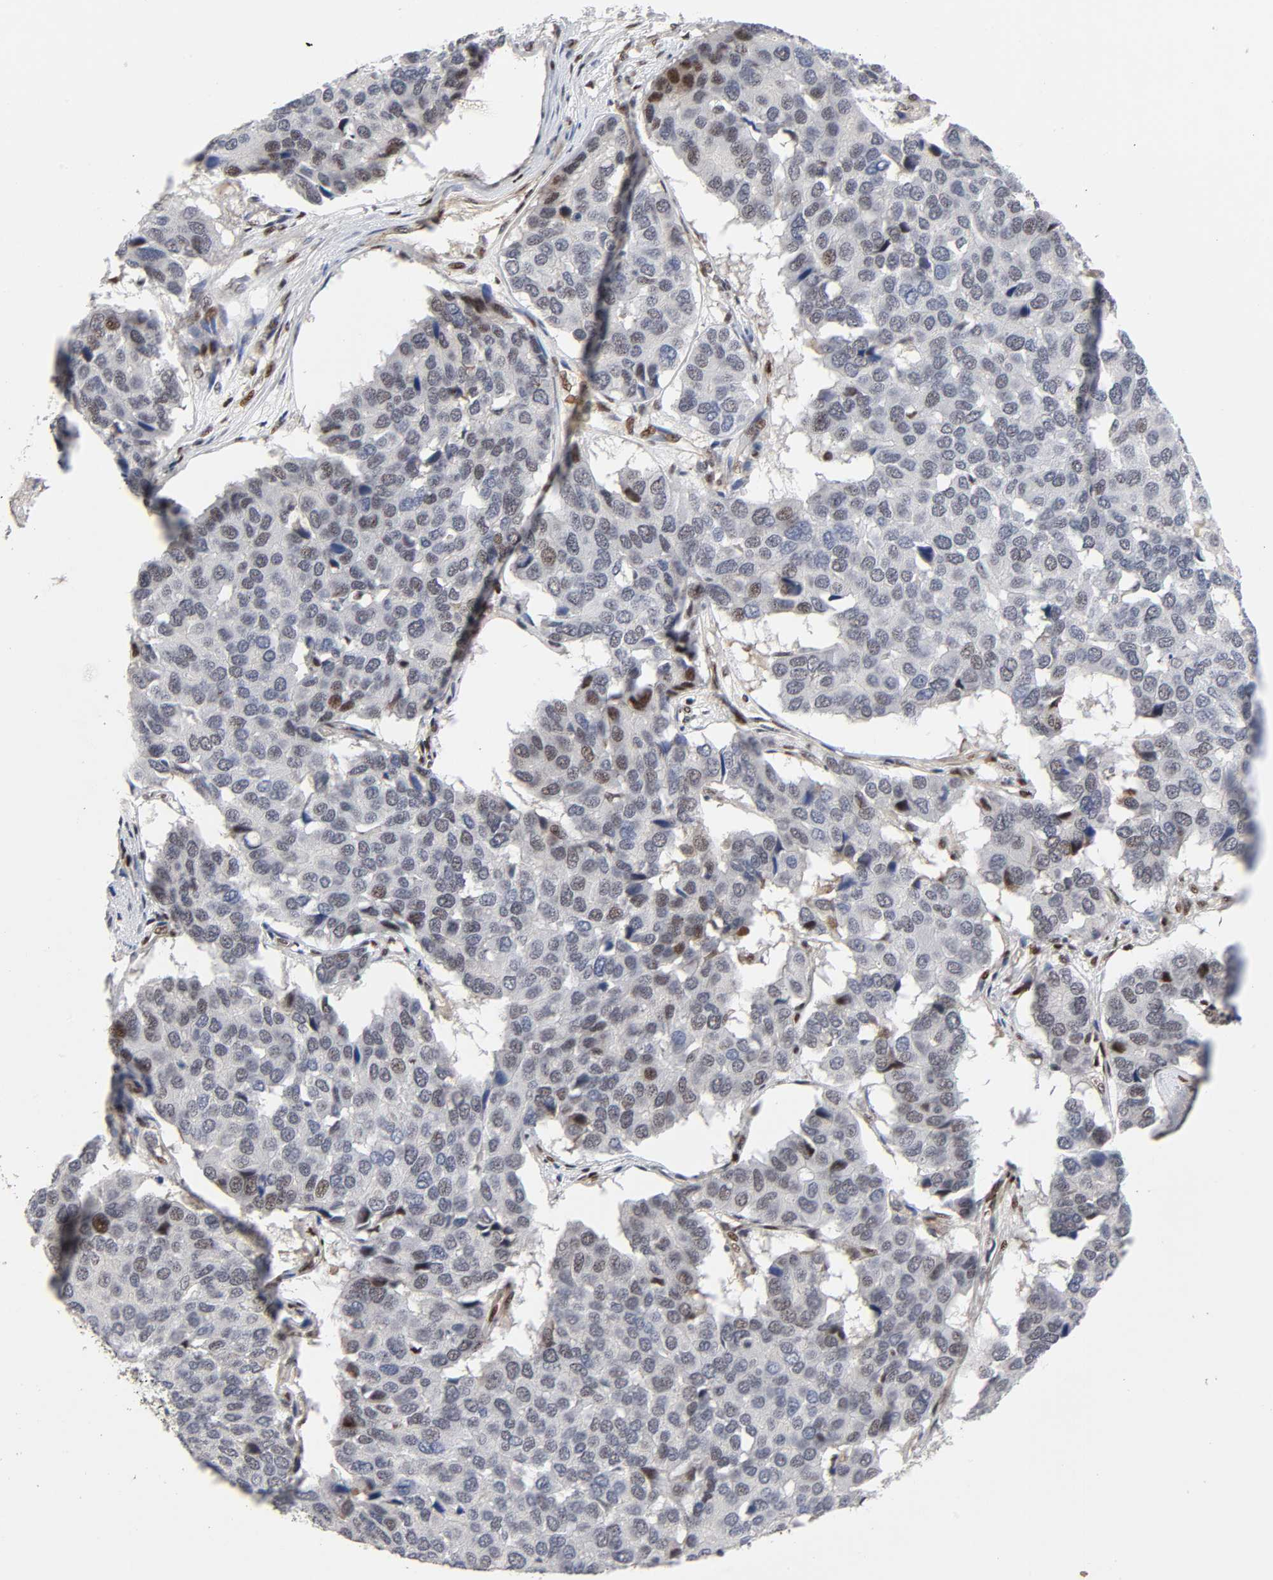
{"staining": {"intensity": "weak", "quantity": "25%-75%", "location": "nuclear"}, "tissue": "pancreatic cancer", "cell_type": "Tumor cells", "image_type": "cancer", "snomed": [{"axis": "morphology", "description": "Adenocarcinoma, NOS"}, {"axis": "topography", "description": "Pancreas"}], "caption": "High-magnification brightfield microscopy of pancreatic cancer (adenocarcinoma) stained with DAB (3,3'-diaminobenzidine) (brown) and counterstained with hematoxylin (blue). tumor cells exhibit weak nuclear expression is seen in about25%-75% of cells.", "gene": "STK38", "patient": {"sex": "male", "age": 50}}